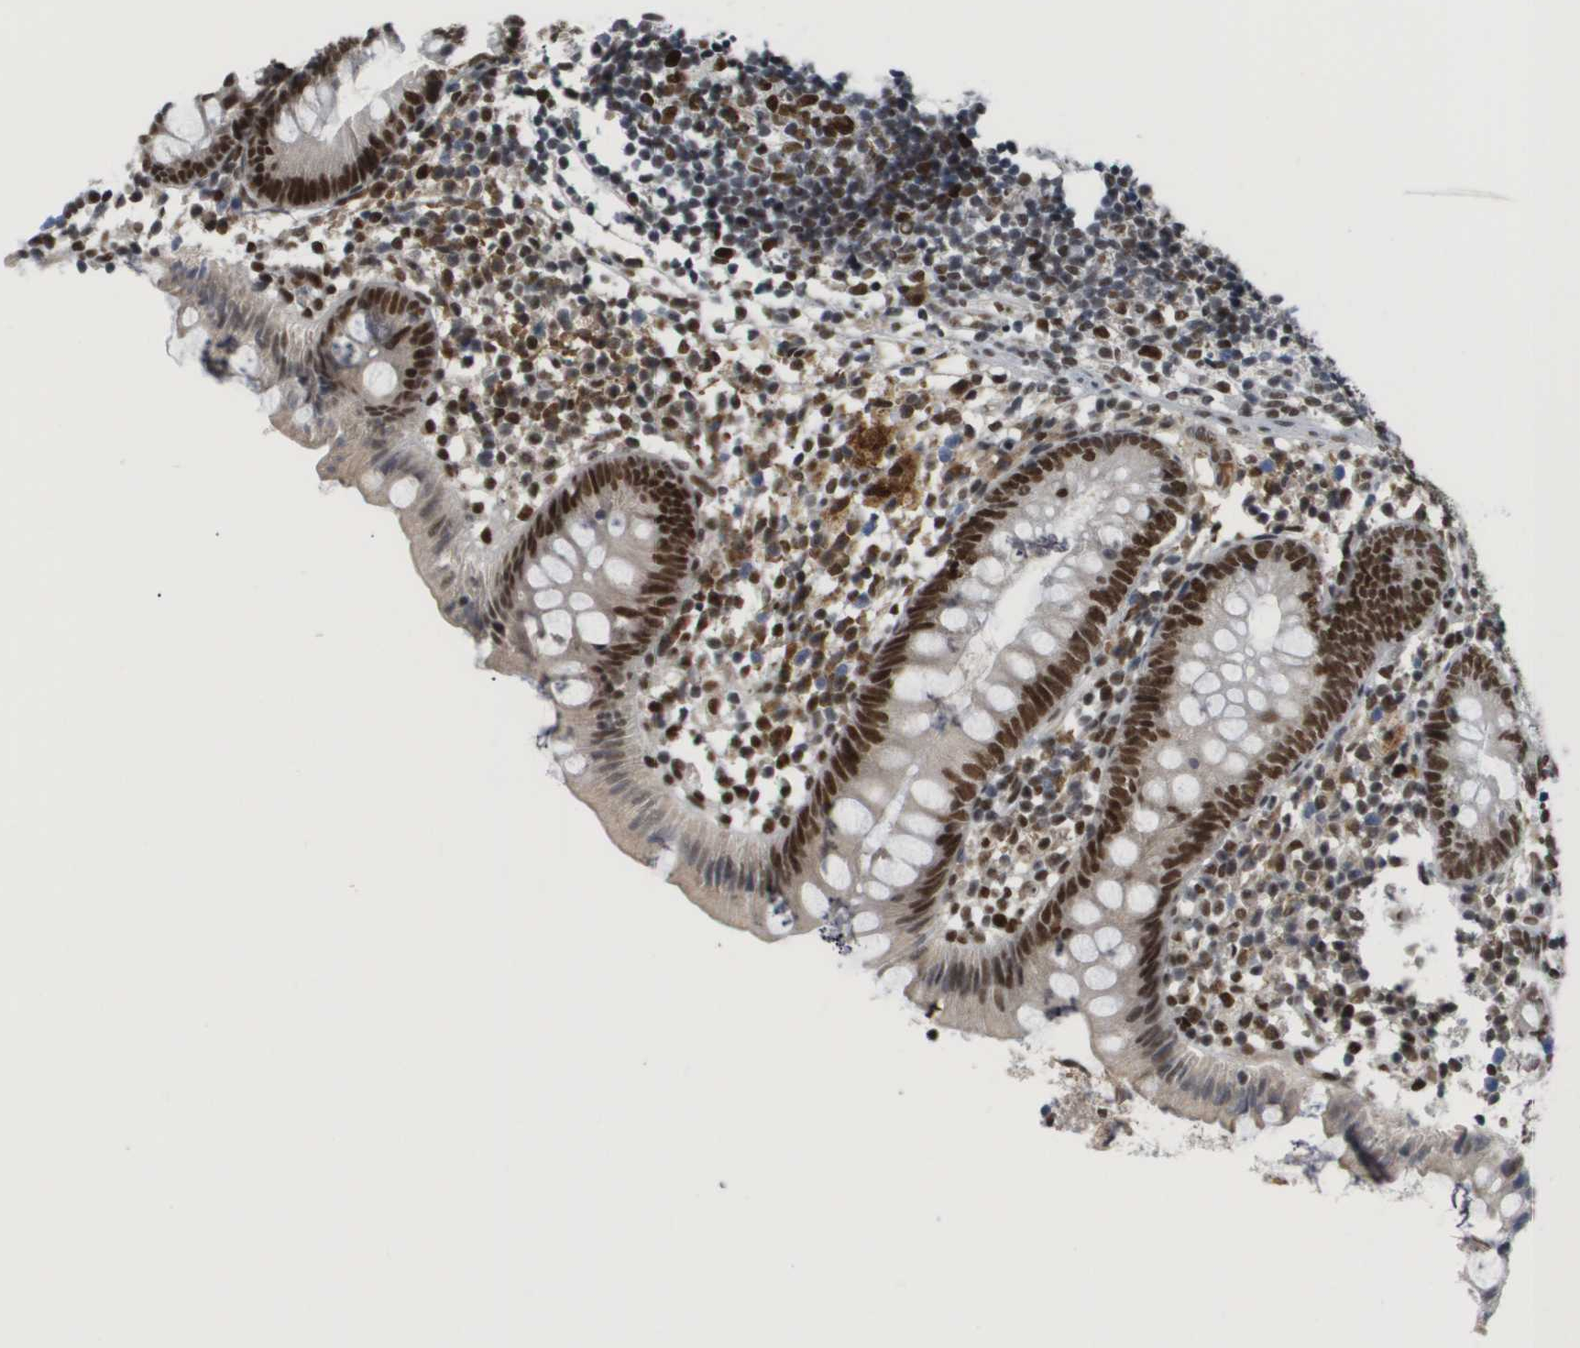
{"staining": {"intensity": "strong", "quantity": ">75%", "location": "nuclear"}, "tissue": "appendix", "cell_type": "Glandular cells", "image_type": "normal", "snomed": [{"axis": "morphology", "description": "Normal tissue, NOS"}, {"axis": "topography", "description": "Appendix"}], "caption": "Glandular cells show high levels of strong nuclear expression in approximately >75% of cells in benign human appendix. (DAB (3,3'-diaminobenzidine) = brown stain, brightfield microscopy at high magnification).", "gene": "SMARCAD1", "patient": {"sex": "female", "age": 20}}